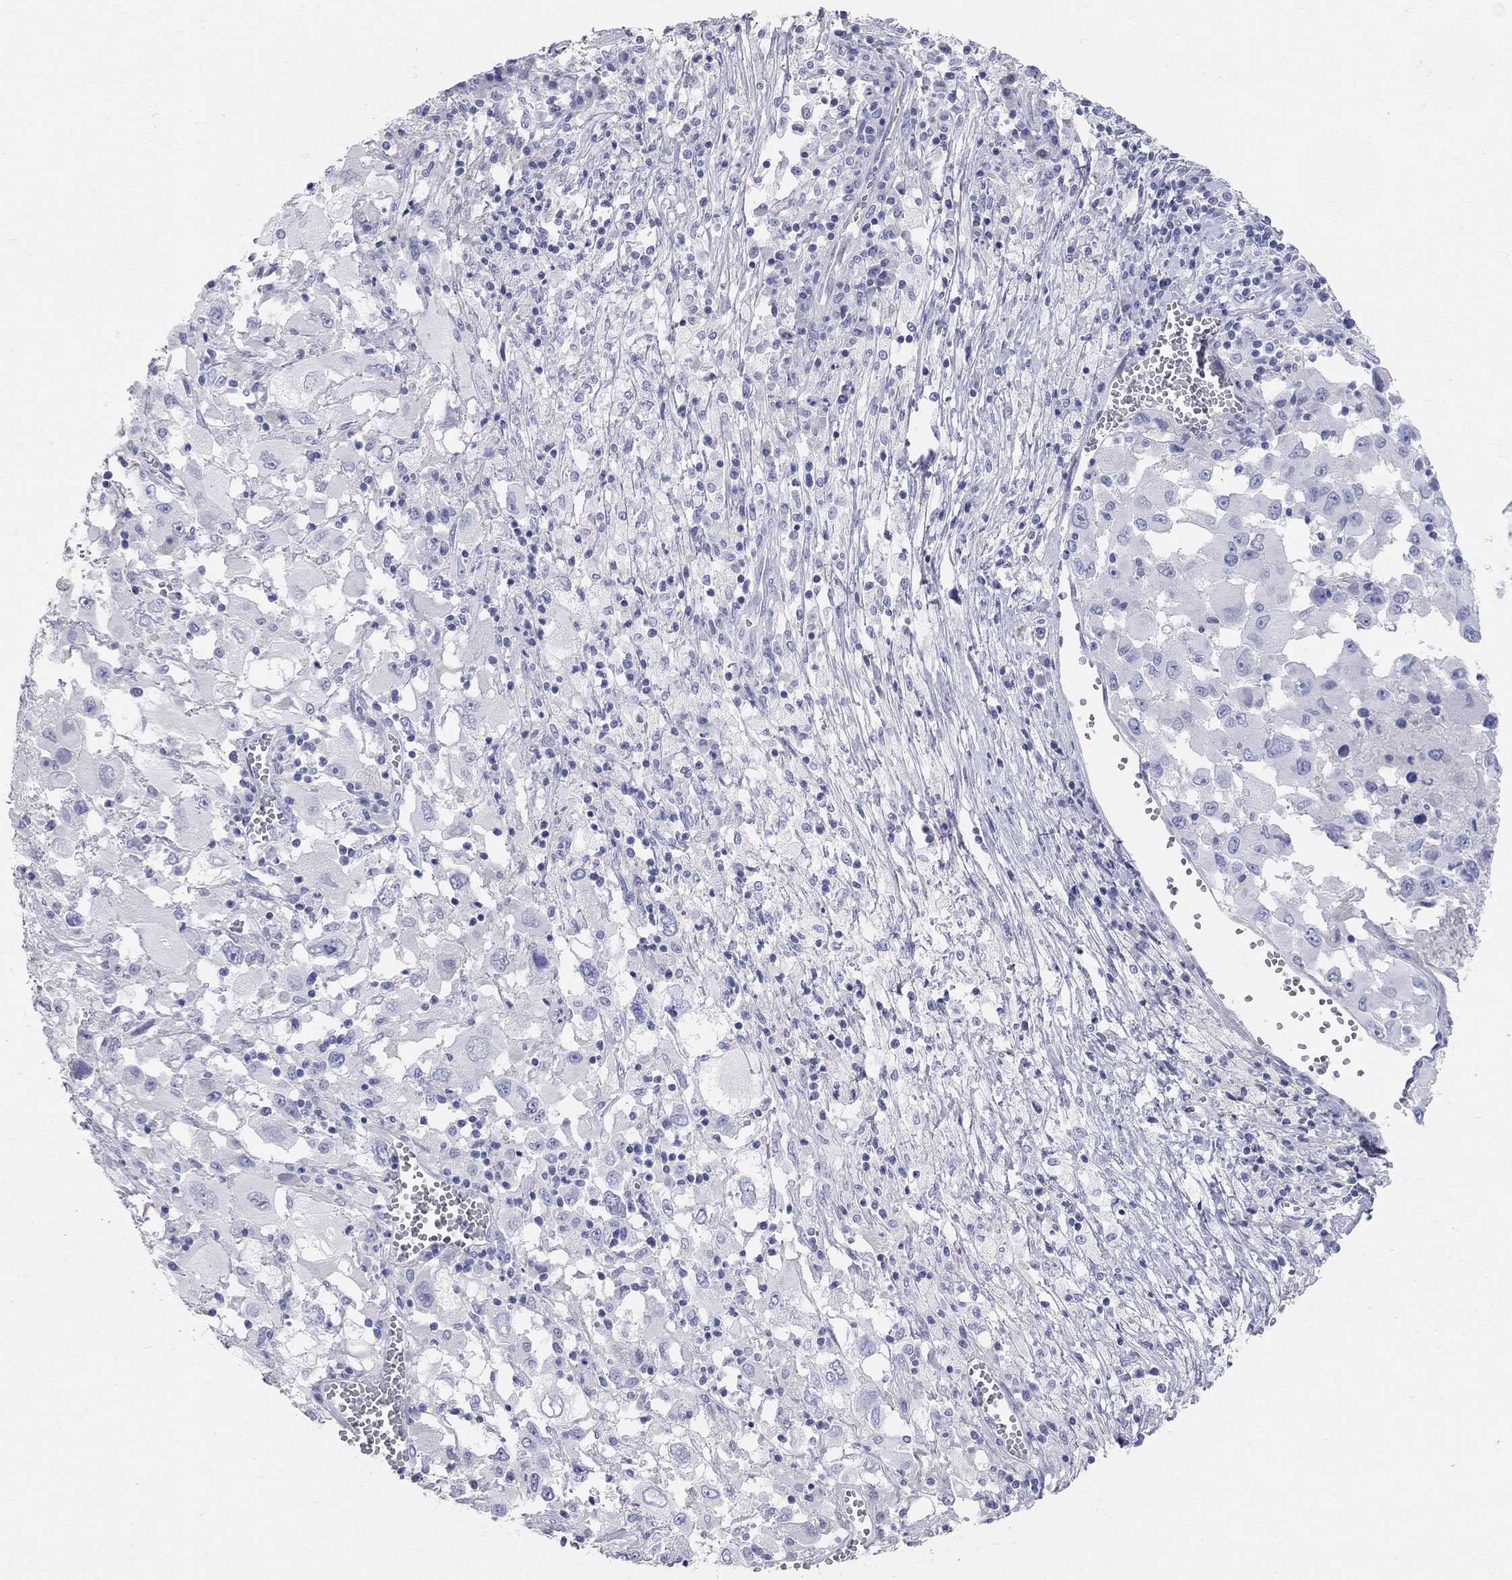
{"staining": {"intensity": "negative", "quantity": "none", "location": "none"}, "tissue": "melanoma", "cell_type": "Tumor cells", "image_type": "cancer", "snomed": [{"axis": "morphology", "description": "Malignant melanoma, Metastatic site"}, {"axis": "topography", "description": "Soft tissue"}], "caption": "Malignant melanoma (metastatic site) stained for a protein using IHC displays no expression tumor cells.", "gene": "AOX1", "patient": {"sex": "male", "age": 50}}